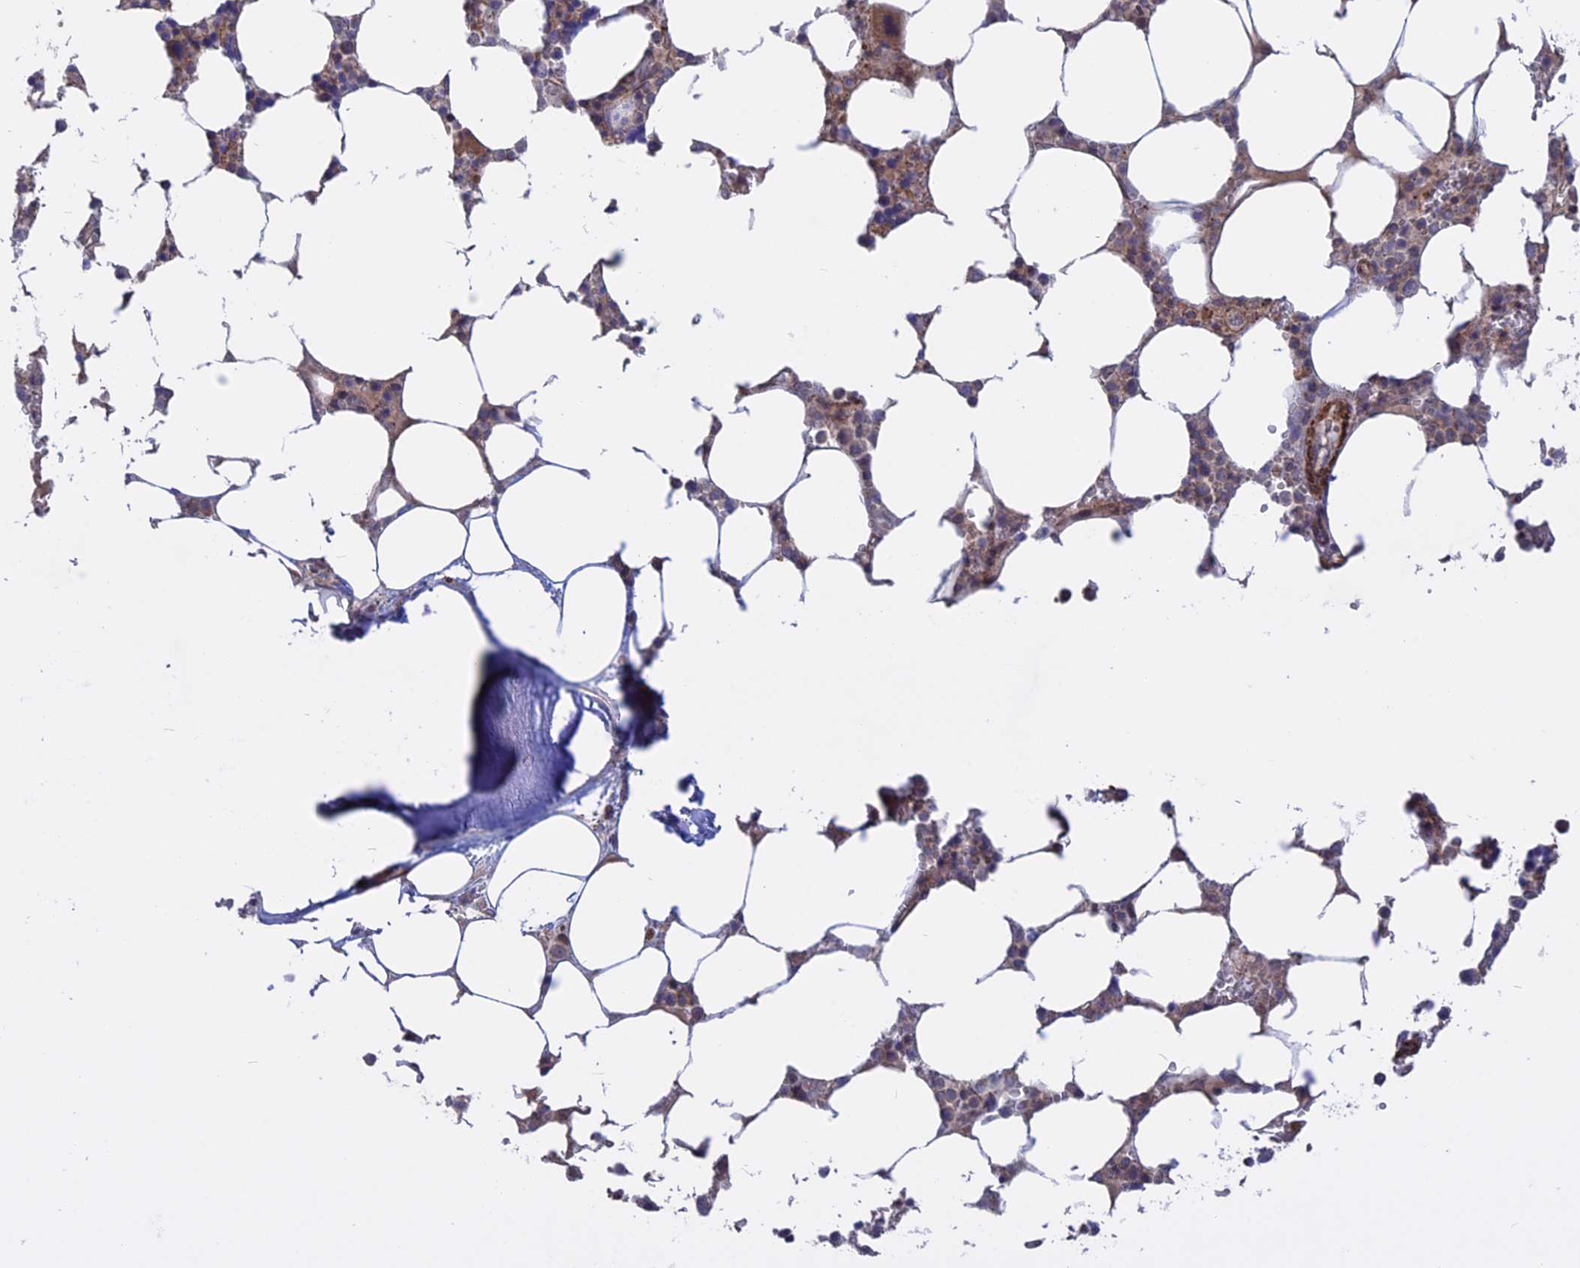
{"staining": {"intensity": "weak", "quantity": "<25%", "location": "cytoplasmic/membranous"}, "tissue": "bone marrow", "cell_type": "Hematopoietic cells", "image_type": "normal", "snomed": [{"axis": "morphology", "description": "Normal tissue, NOS"}, {"axis": "topography", "description": "Bone marrow"}], "caption": "A histopathology image of human bone marrow is negative for staining in hematopoietic cells. (DAB (3,3'-diaminobenzidine) IHC with hematoxylin counter stain).", "gene": "LYPD5", "patient": {"sex": "male", "age": 64}}